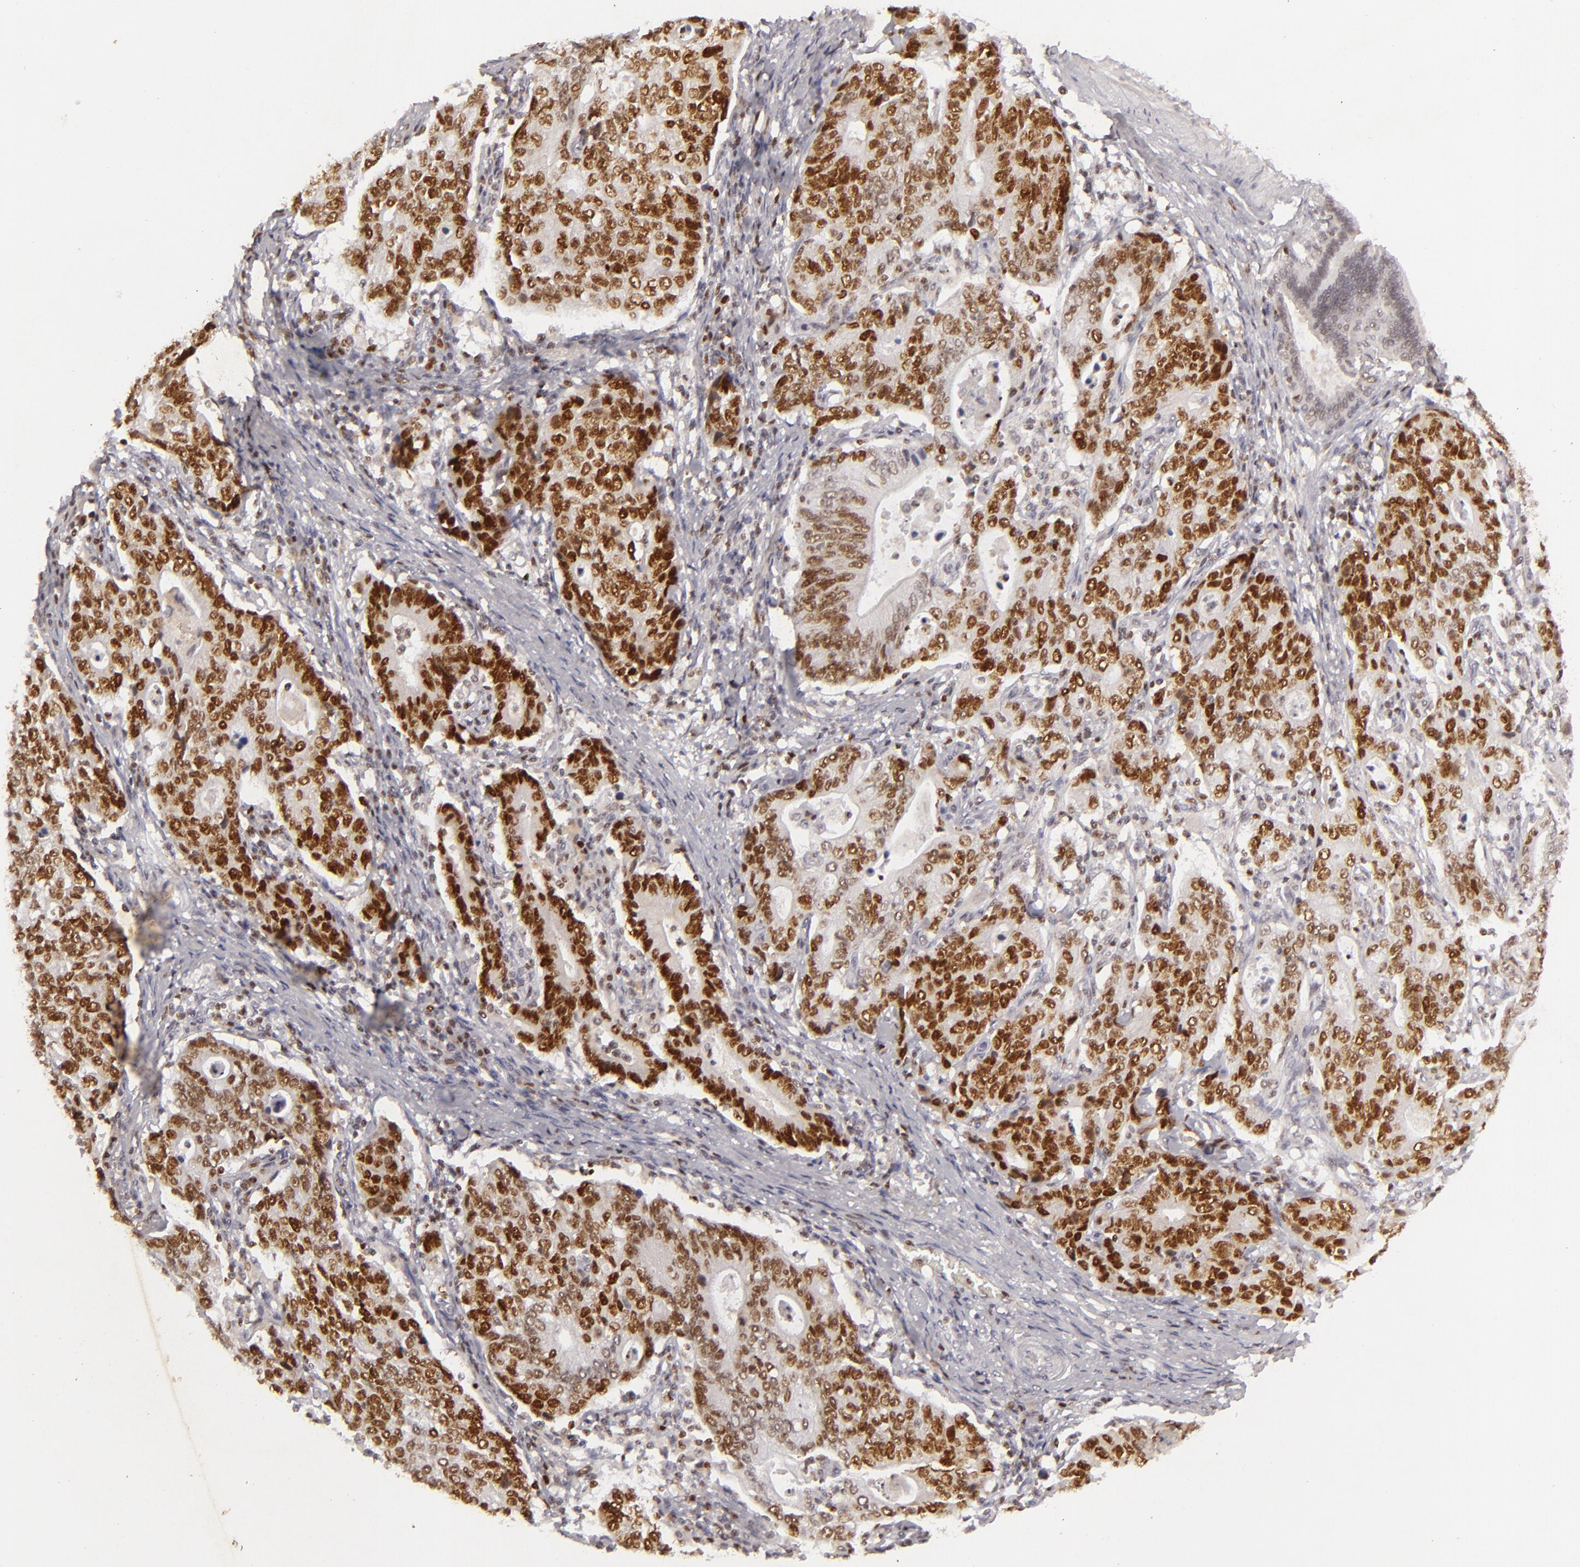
{"staining": {"intensity": "strong", "quantity": ">75%", "location": "nuclear"}, "tissue": "stomach cancer", "cell_type": "Tumor cells", "image_type": "cancer", "snomed": [{"axis": "morphology", "description": "Adenocarcinoma, NOS"}, {"axis": "topography", "description": "Esophagus"}, {"axis": "topography", "description": "Stomach"}], "caption": "High-power microscopy captured an immunohistochemistry (IHC) photomicrograph of stomach cancer (adenocarcinoma), revealing strong nuclear expression in approximately >75% of tumor cells.", "gene": "FEN1", "patient": {"sex": "male", "age": 74}}